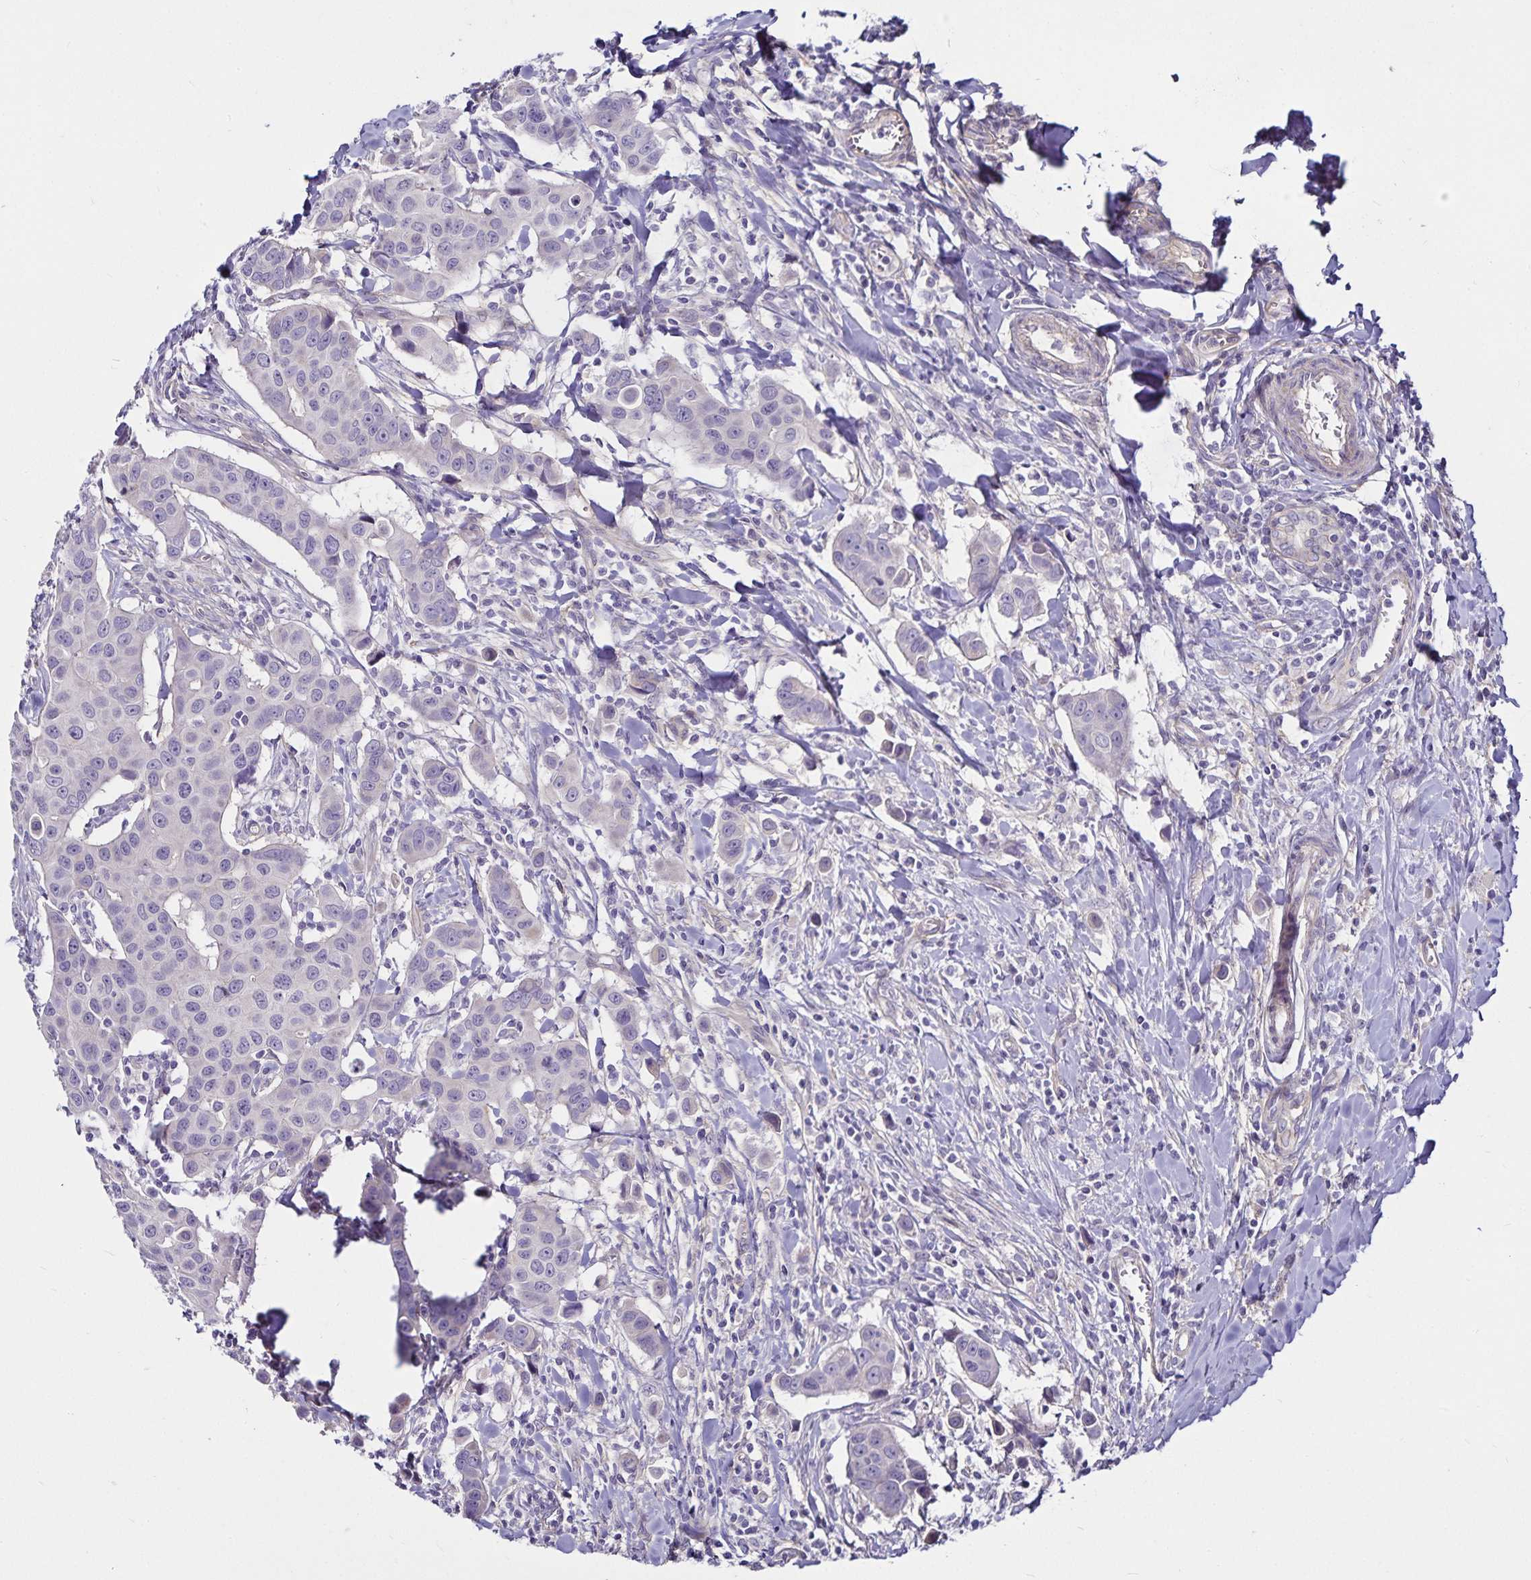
{"staining": {"intensity": "negative", "quantity": "none", "location": "none"}, "tissue": "breast cancer", "cell_type": "Tumor cells", "image_type": "cancer", "snomed": [{"axis": "morphology", "description": "Duct carcinoma"}, {"axis": "topography", "description": "Breast"}], "caption": "Tumor cells are negative for protein expression in human breast cancer (intraductal carcinoma).", "gene": "GNG12", "patient": {"sex": "female", "age": 24}}